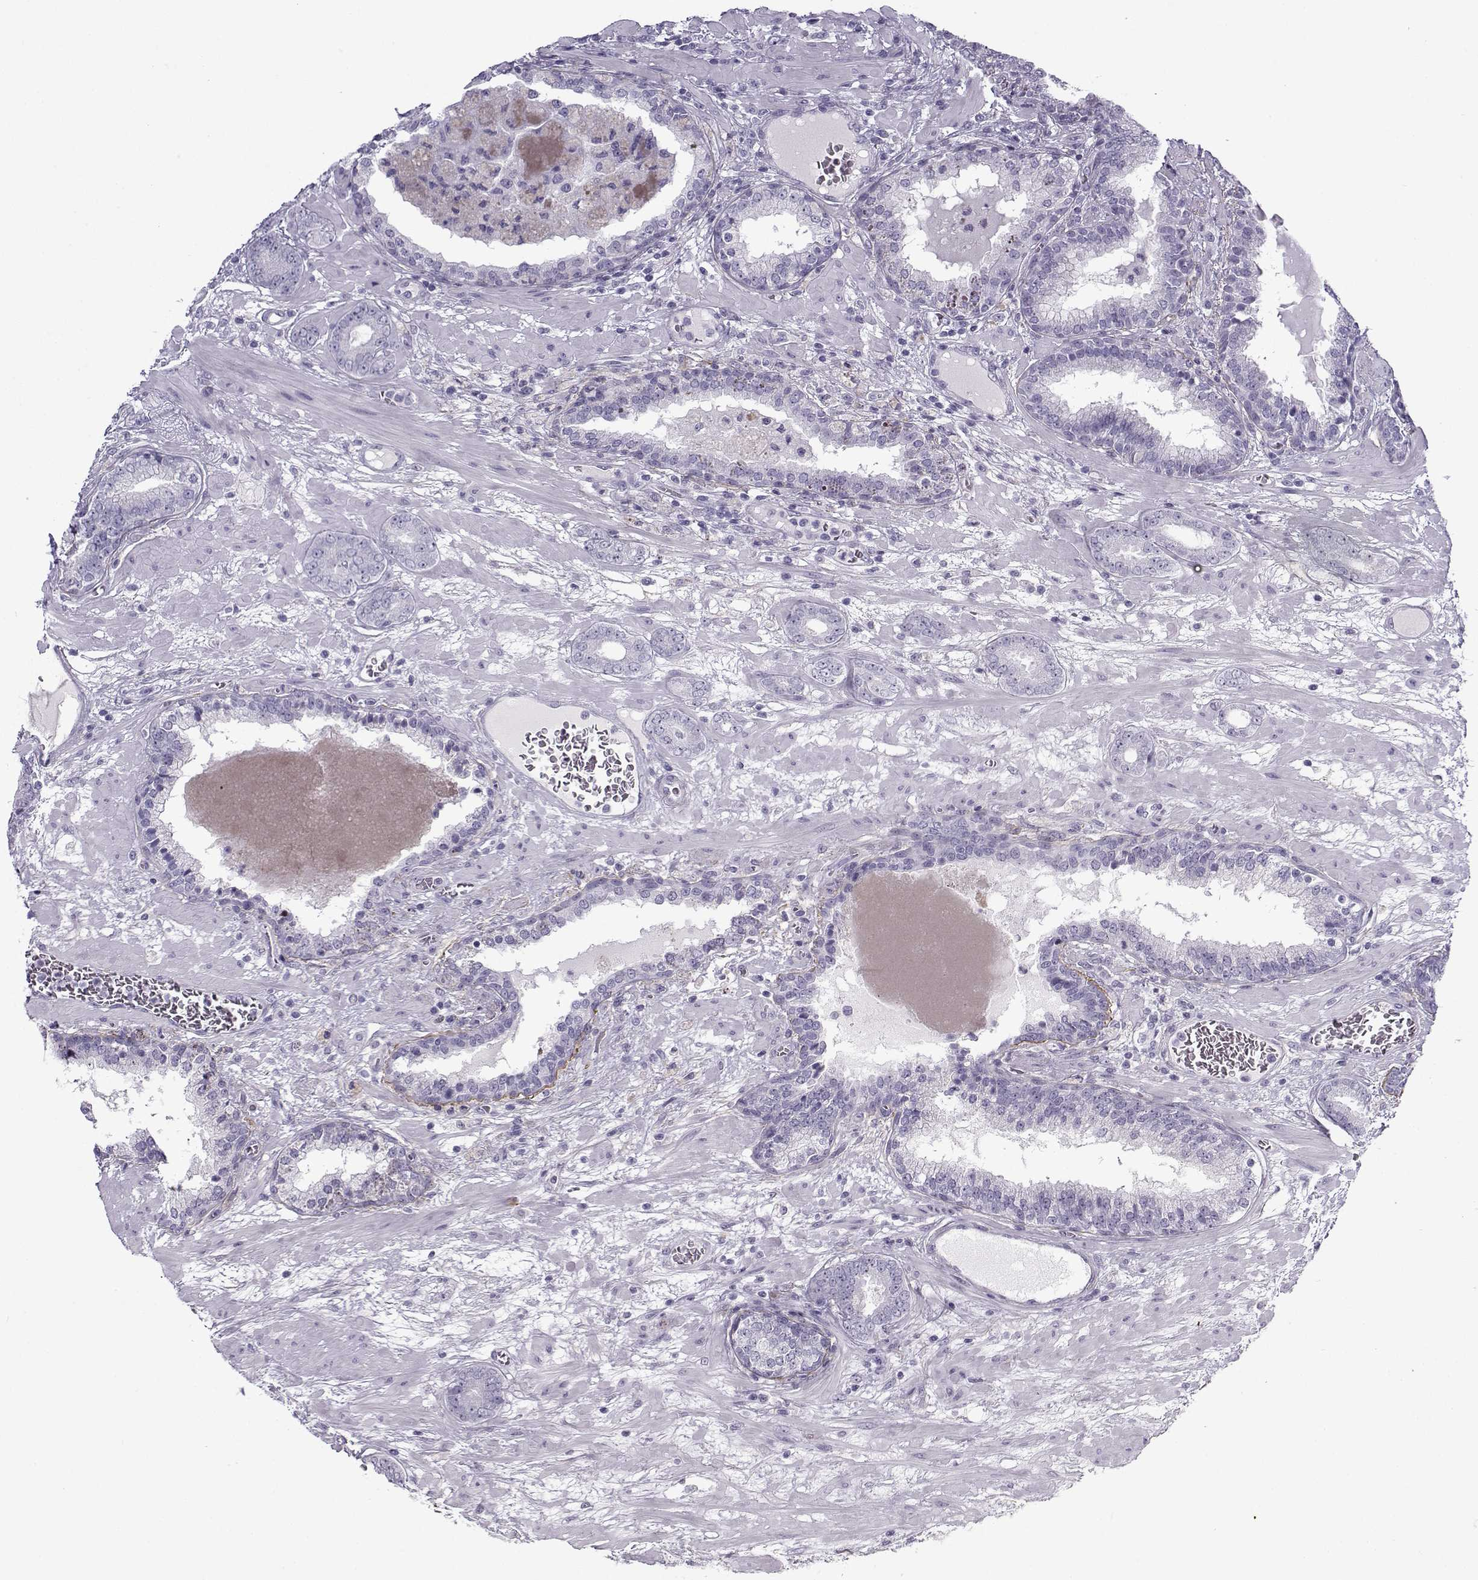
{"staining": {"intensity": "negative", "quantity": "none", "location": "none"}, "tissue": "prostate cancer", "cell_type": "Tumor cells", "image_type": "cancer", "snomed": [{"axis": "morphology", "description": "Adenocarcinoma, Low grade"}, {"axis": "topography", "description": "Prostate"}], "caption": "Protein analysis of adenocarcinoma (low-grade) (prostate) displays no significant expression in tumor cells. (Stains: DAB (3,3'-diaminobenzidine) IHC with hematoxylin counter stain, Microscopy: brightfield microscopy at high magnification).", "gene": "GTSF1L", "patient": {"sex": "male", "age": 60}}